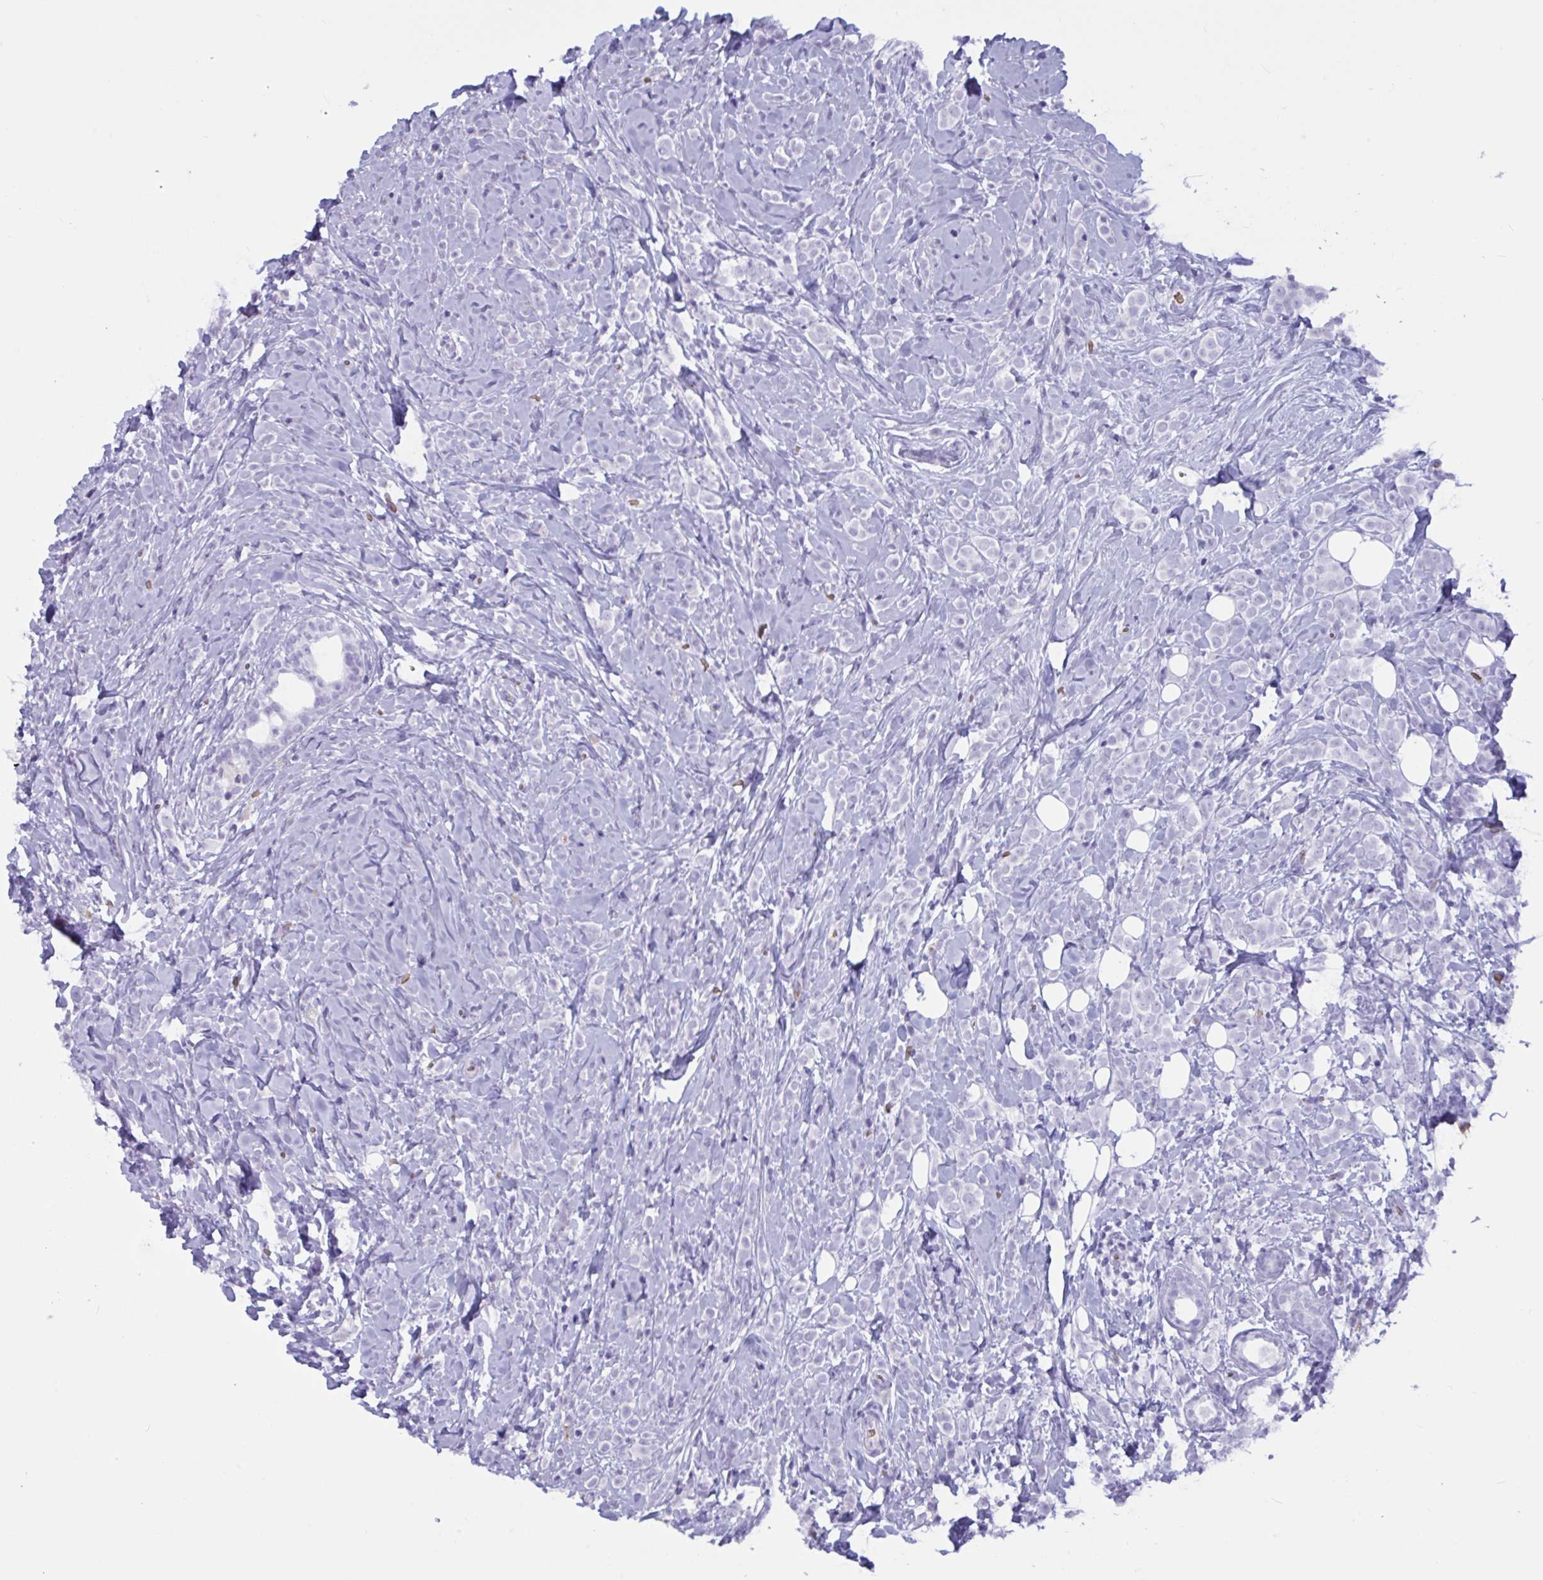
{"staining": {"intensity": "negative", "quantity": "none", "location": "none"}, "tissue": "breast cancer", "cell_type": "Tumor cells", "image_type": "cancer", "snomed": [{"axis": "morphology", "description": "Lobular carcinoma"}, {"axis": "topography", "description": "Breast"}], "caption": "This is an immunohistochemistry micrograph of human lobular carcinoma (breast). There is no positivity in tumor cells.", "gene": "SLC2A1", "patient": {"sex": "female", "age": 49}}